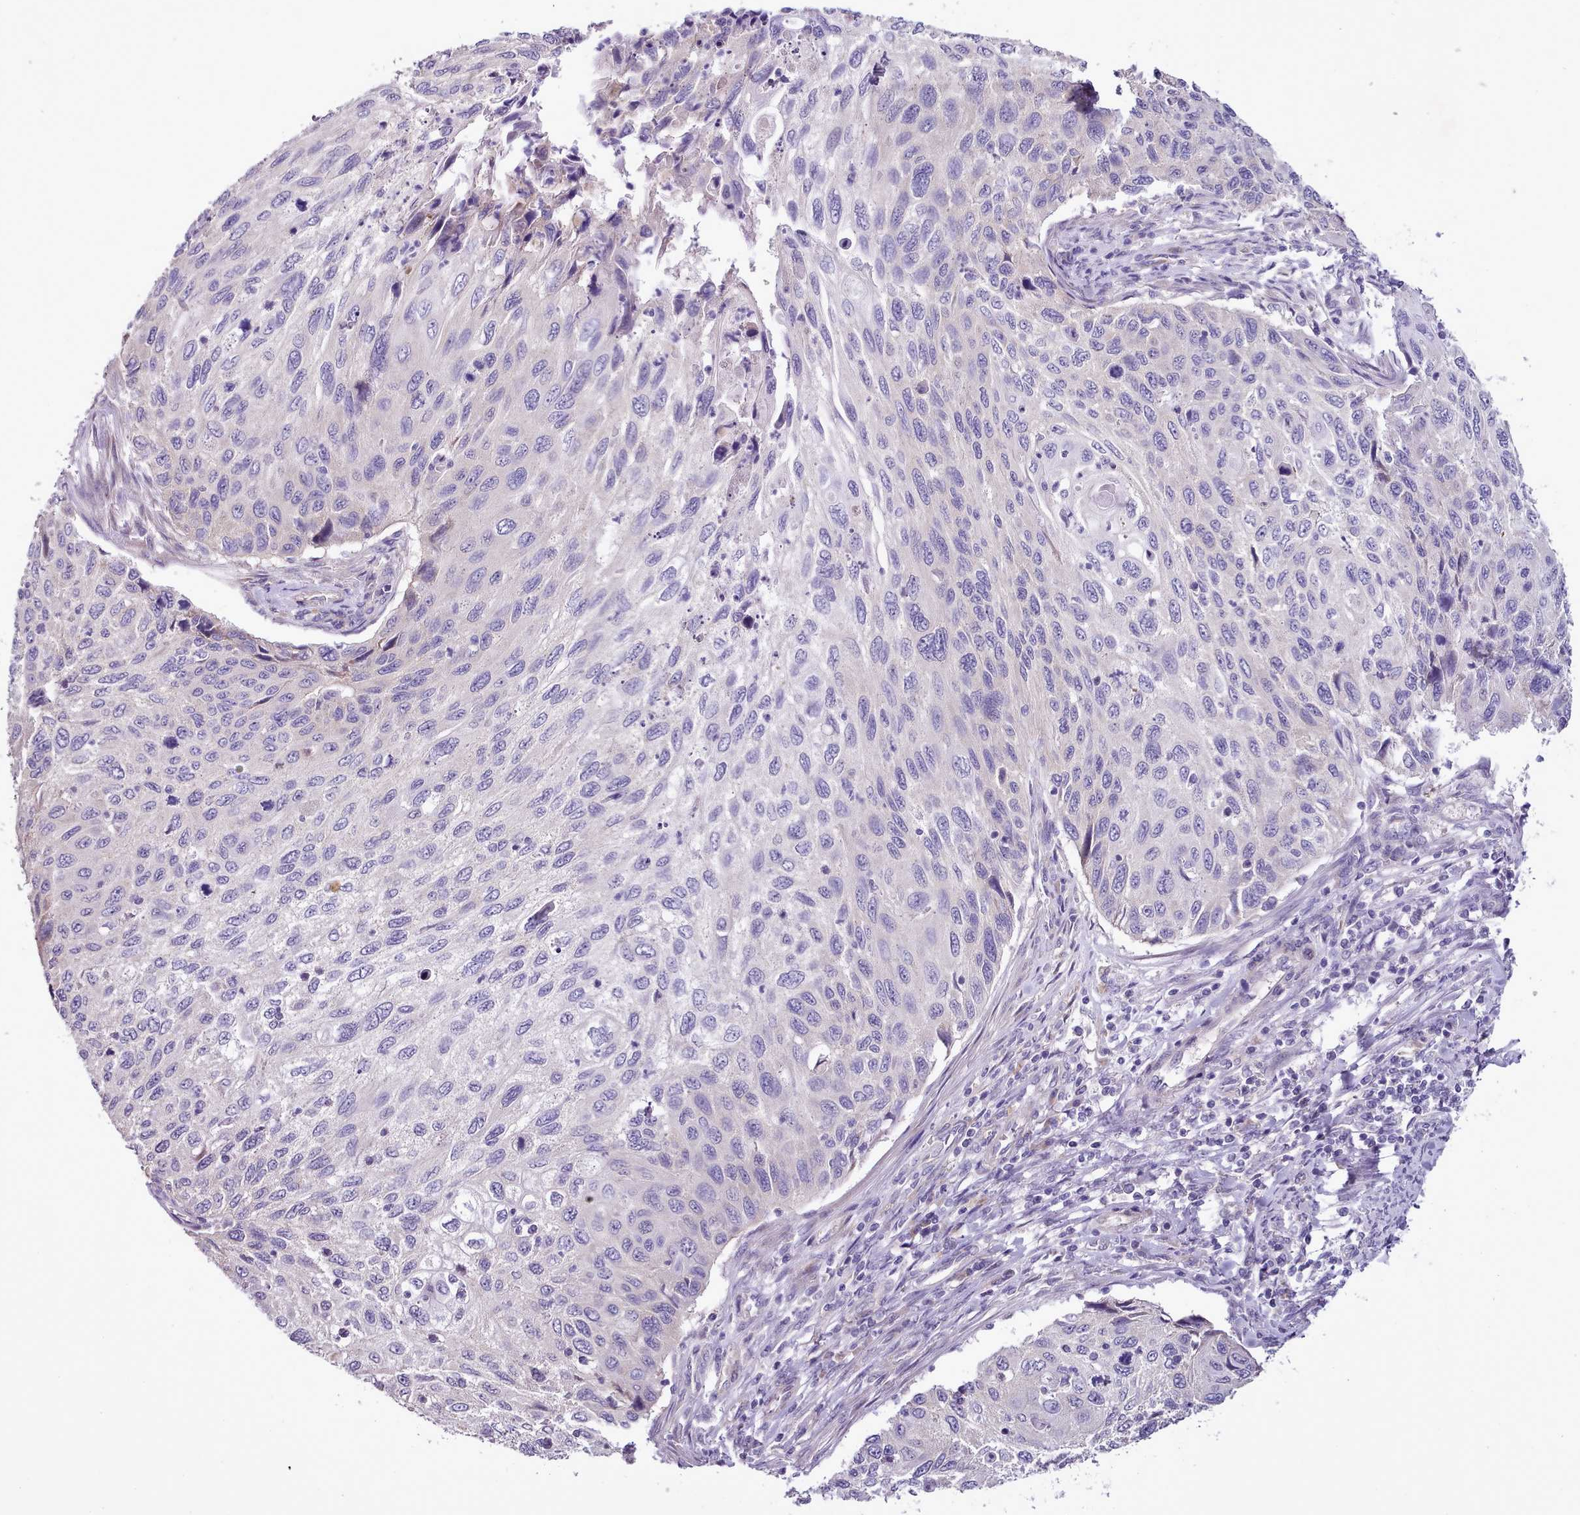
{"staining": {"intensity": "negative", "quantity": "none", "location": "none"}, "tissue": "cervical cancer", "cell_type": "Tumor cells", "image_type": "cancer", "snomed": [{"axis": "morphology", "description": "Squamous cell carcinoma, NOS"}, {"axis": "topography", "description": "Cervix"}], "caption": "Immunohistochemistry (IHC) micrograph of human cervical cancer (squamous cell carcinoma) stained for a protein (brown), which reveals no staining in tumor cells.", "gene": "SETX", "patient": {"sex": "female", "age": 70}}